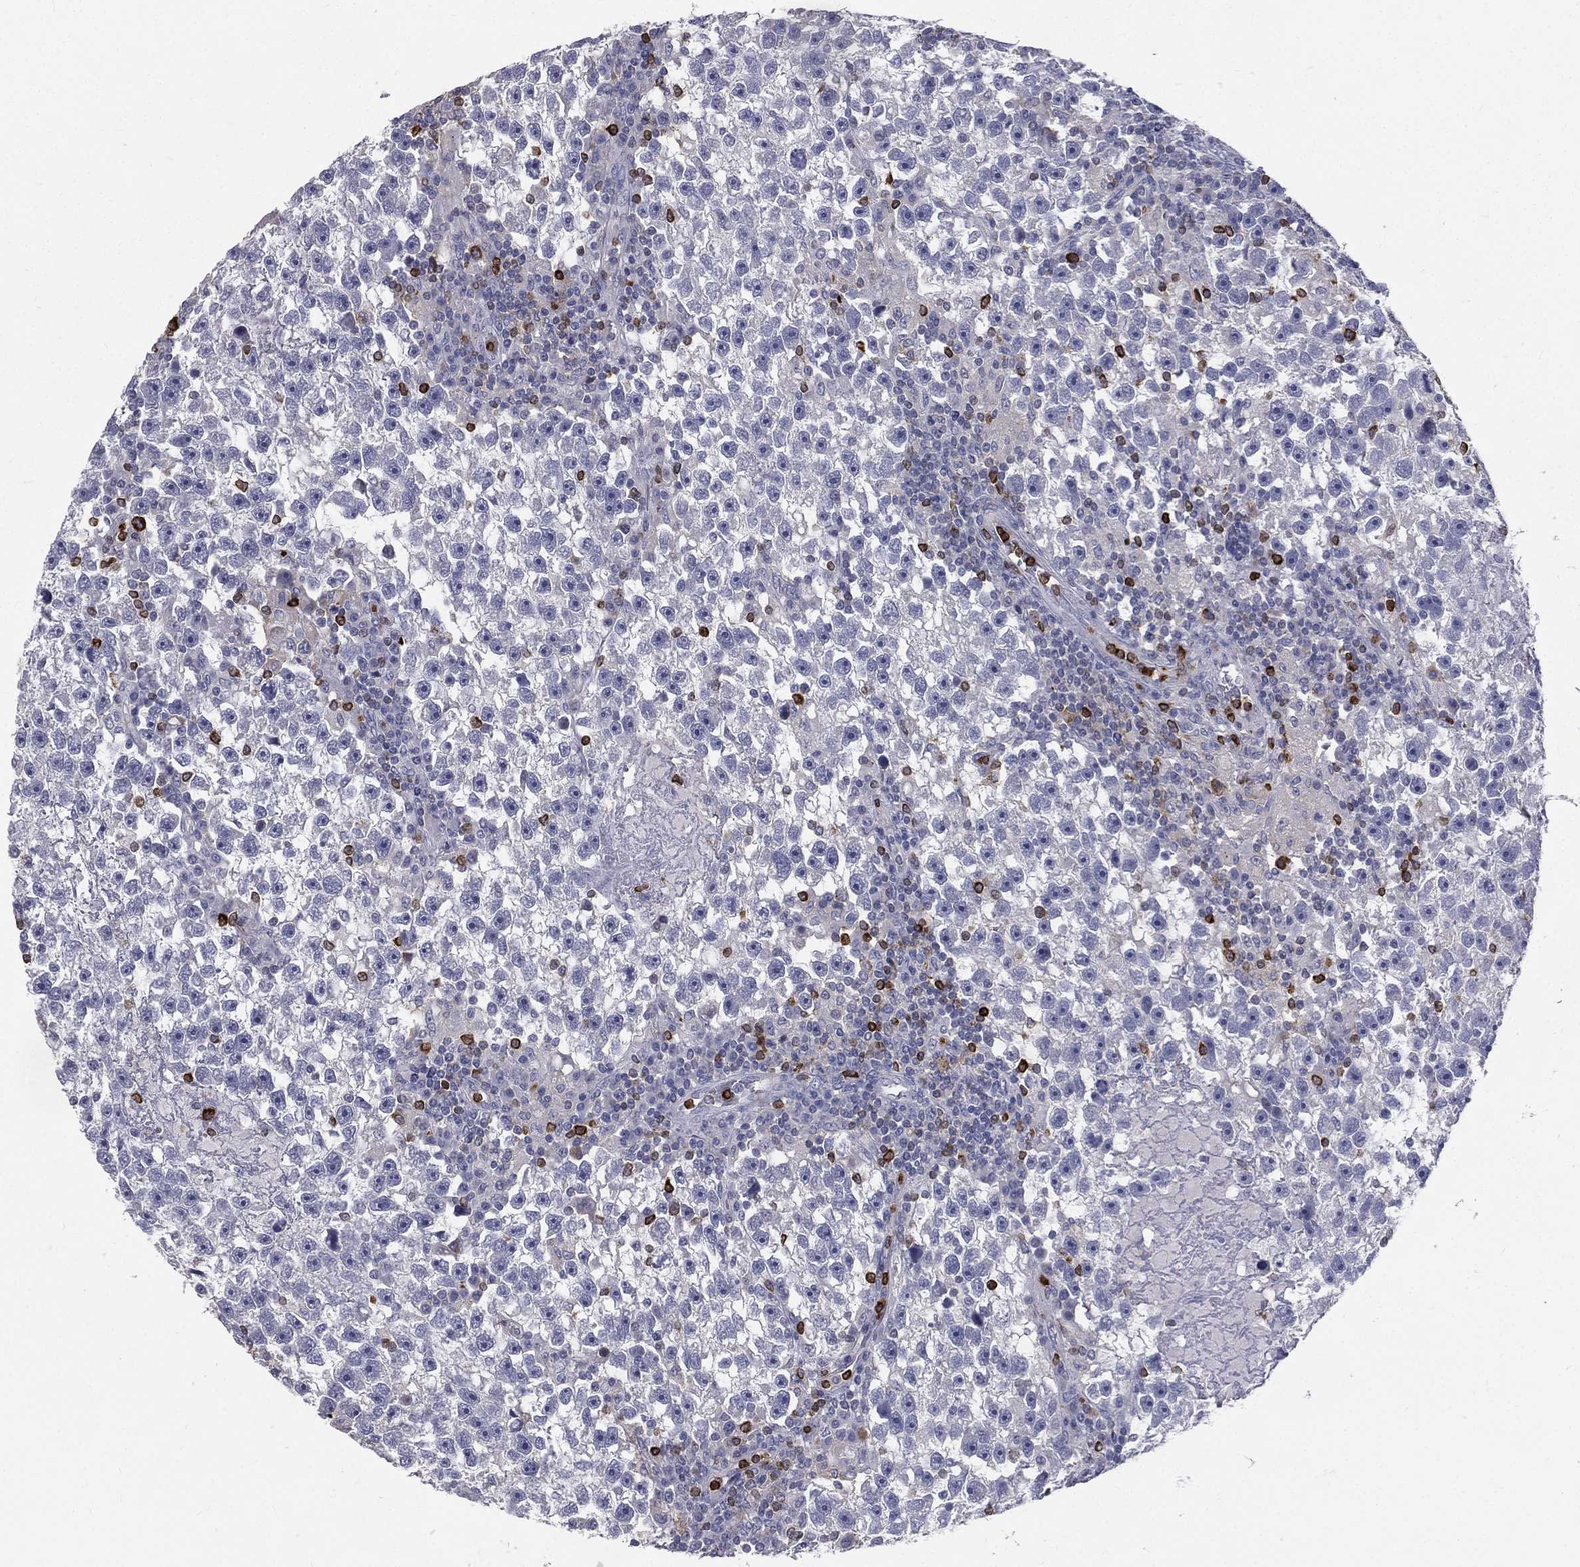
{"staining": {"intensity": "negative", "quantity": "none", "location": "none"}, "tissue": "testis cancer", "cell_type": "Tumor cells", "image_type": "cancer", "snomed": [{"axis": "morphology", "description": "Seminoma, NOS"}, {"axis": "topography", "description": "Testis"}], "caption": "Seminoma (testis) was stained to show a protein in brown. There is no significant positivity in tumor cells.", "gene": "CTSW", "patient": {"sex": "male", "age": 47}}